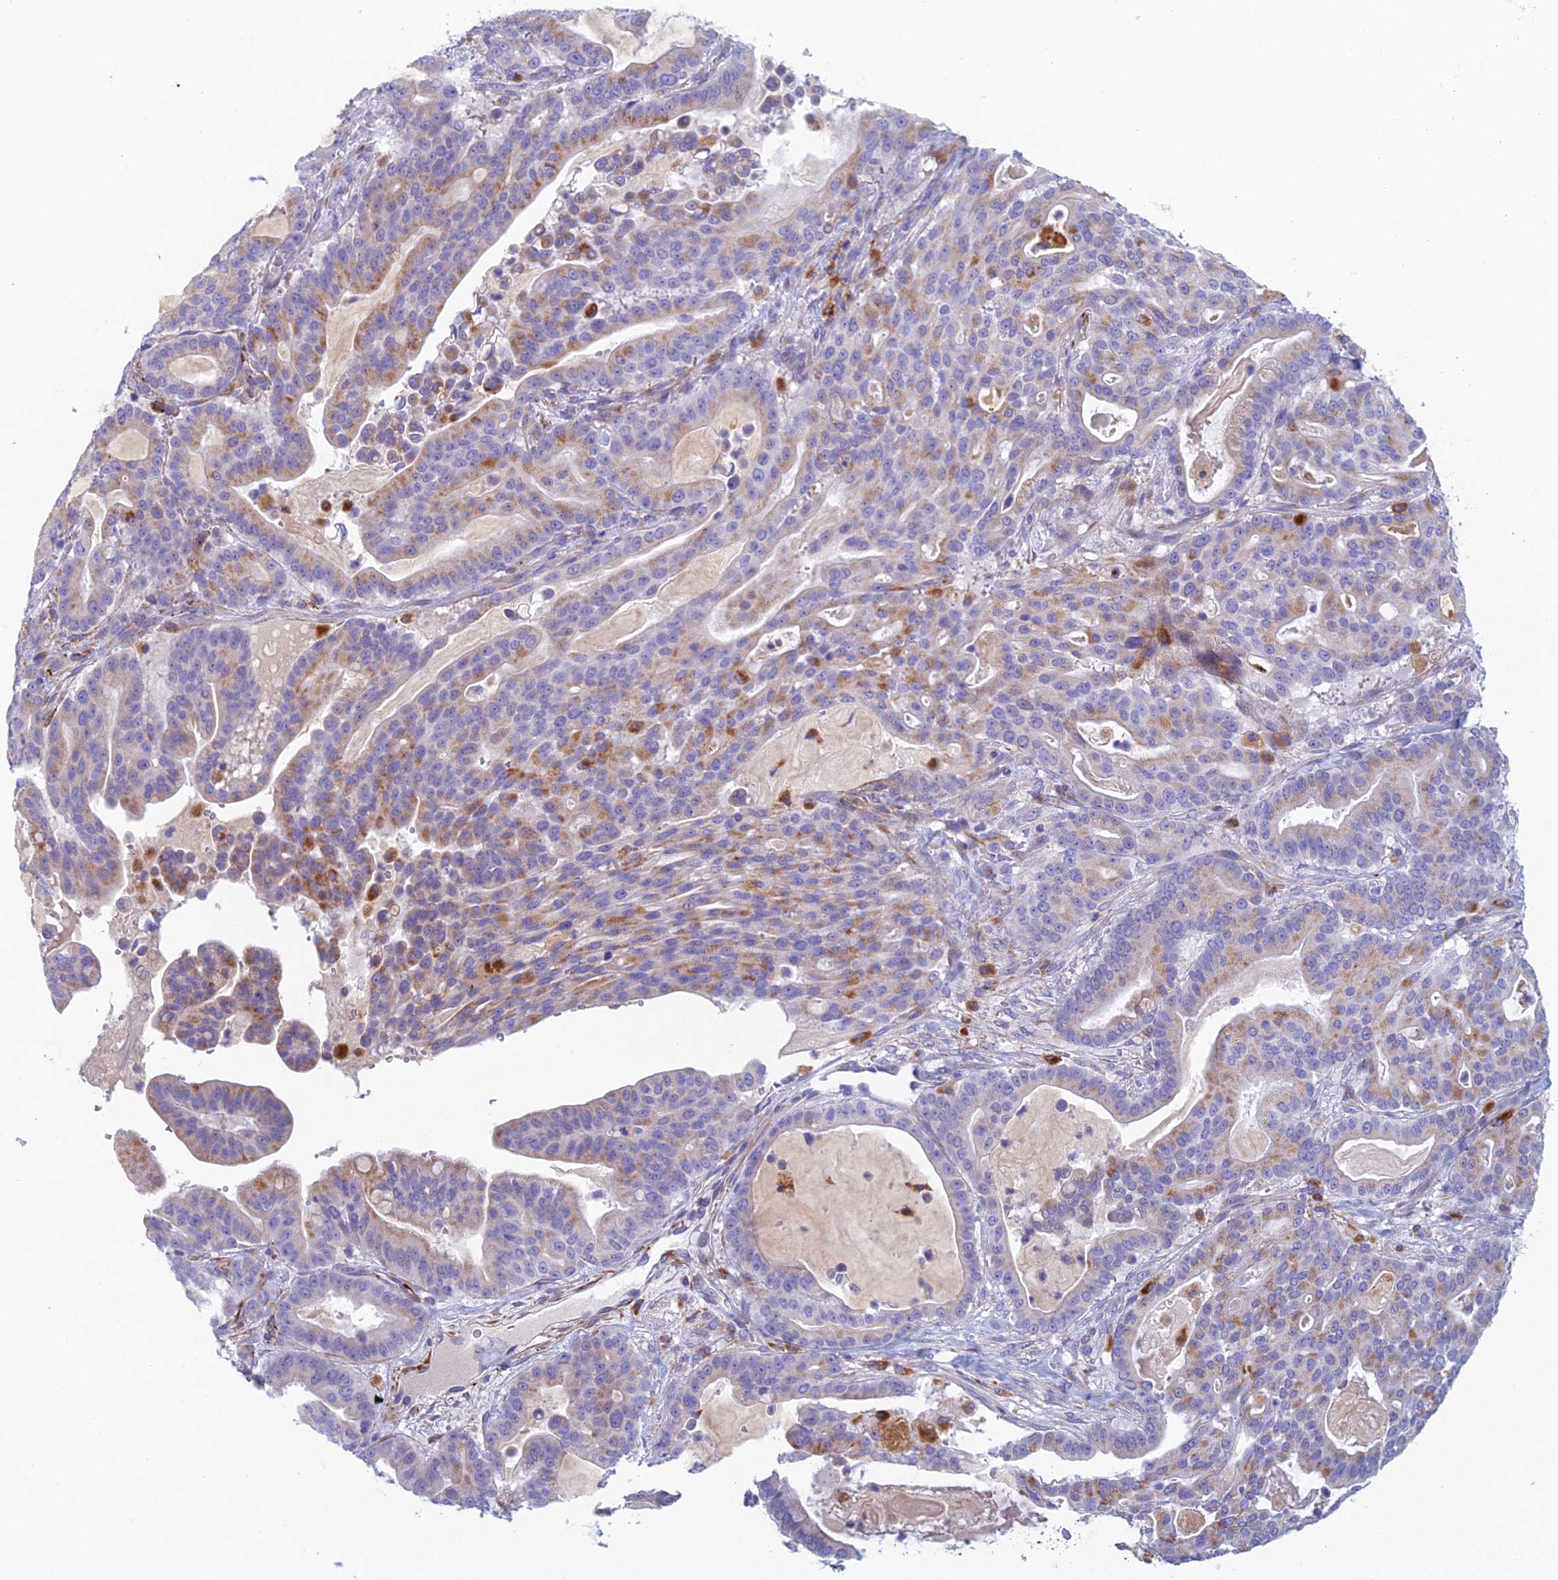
{"staining": {"intensity": "moderate", "quantity": "25%-75%", "location": "cytoplasmic/membranous"}, "tissue": "pancreatic cancer", "cell_type": "Tumor cells", "image_type": "cancer", "snomed": [{"axis": "morphology", "description": "Adenocarcinoma, NOS"}, {"axis": "topography", "description": "Pancreas"}], "caption": "A micrograph of human pancreatic adenocarcinoma stained for a protein demonstrates moderate cytoplasmic/membranous brown staining in tumor cells.", "gene": "FERD3L", "patient": {"sex": "male", "age": 63}}